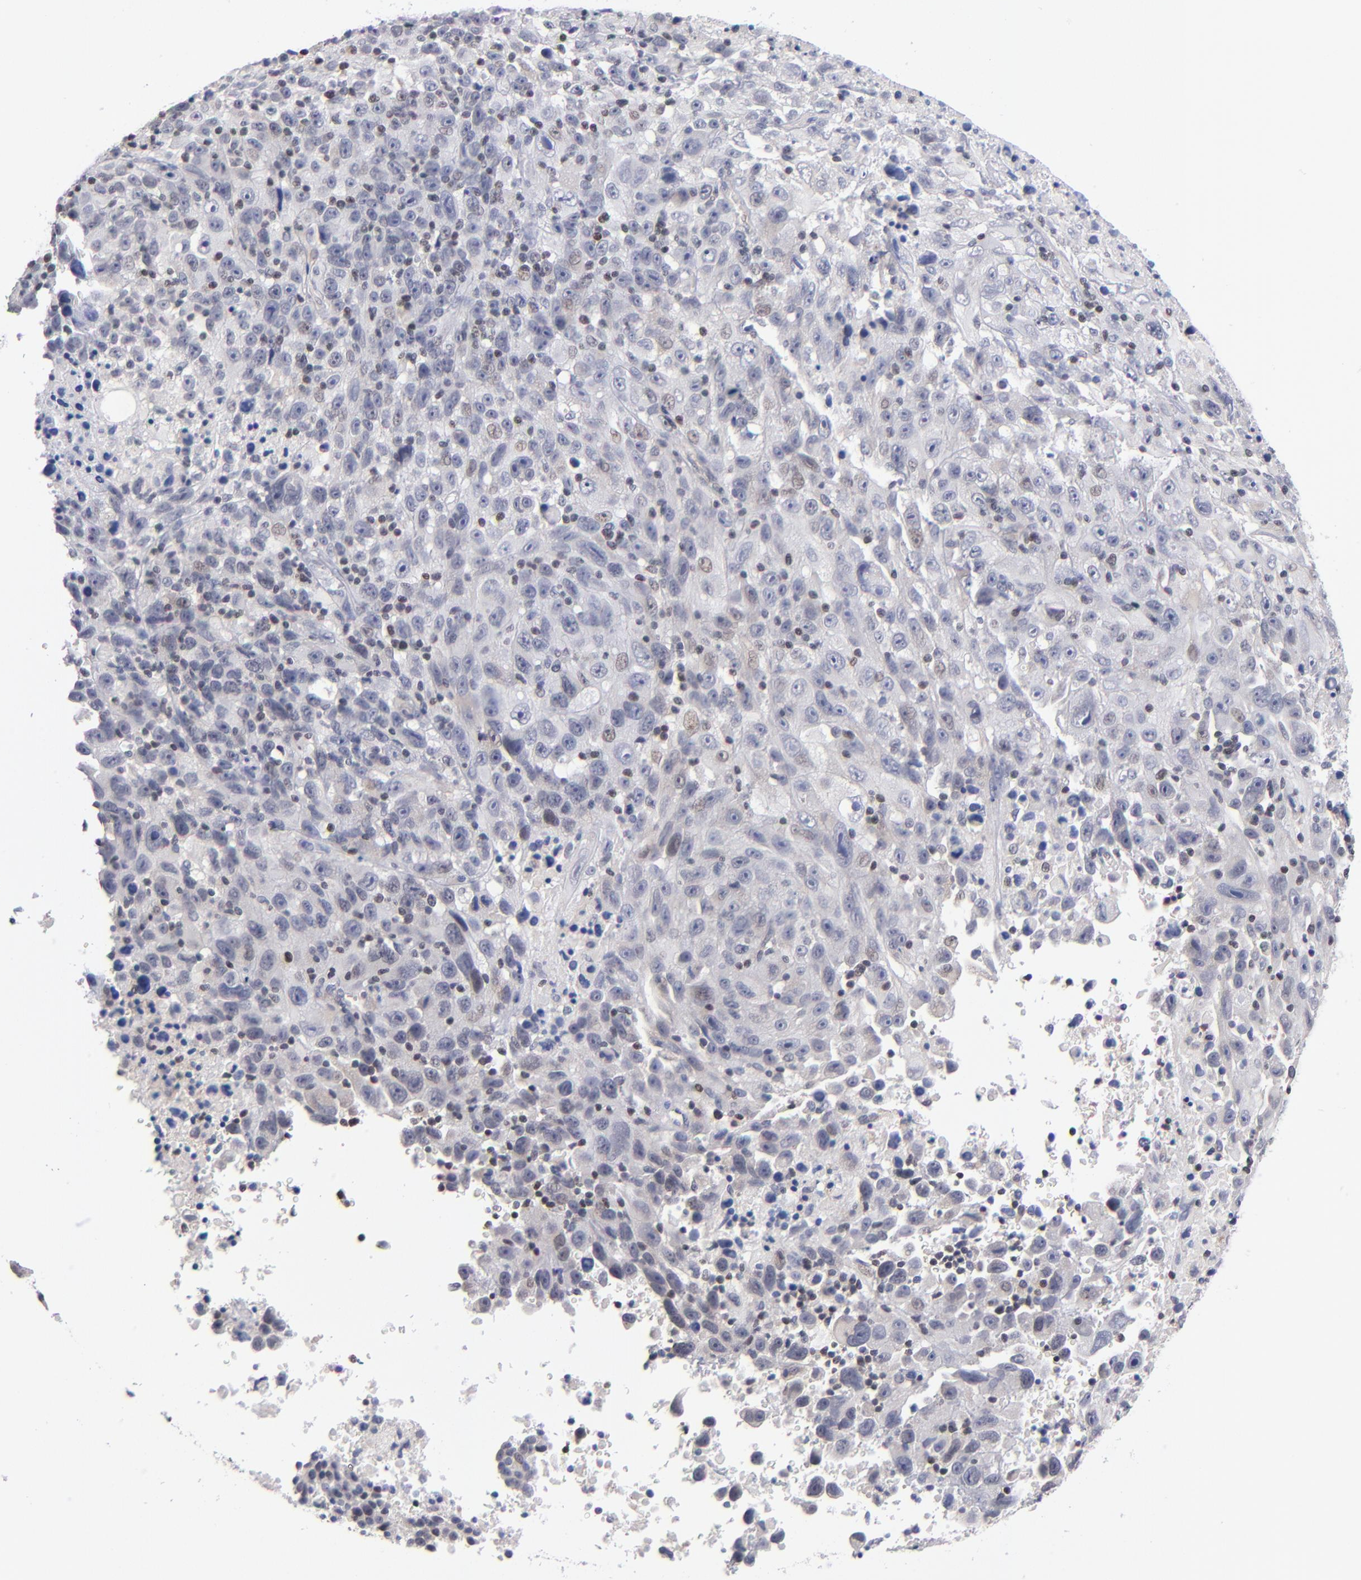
{"staining": {"intensity": "weak", "quantity": "25%-75%", "location": "nuclear"}, "tissue": "melanoma", "cell_type": "Tumor cells", "image_type": "cancer", "snomed": [{"axis": "morphology", "description": "Malignant melanoma, Metastatic site"}, {"axis": "topography", "description": "Cerebral cortex"}], "caption": "A micrograph of human malignant melanoma (metastatic site) stained for a protein reveals weak nuclear brown staining in tumor cells. (DAB (3,3'-diaminobenzidine) = brown stain, brightfield microscopy at high magnification).", "gene": "ODF2", "patient": {"sex": "female", "age": 52}}